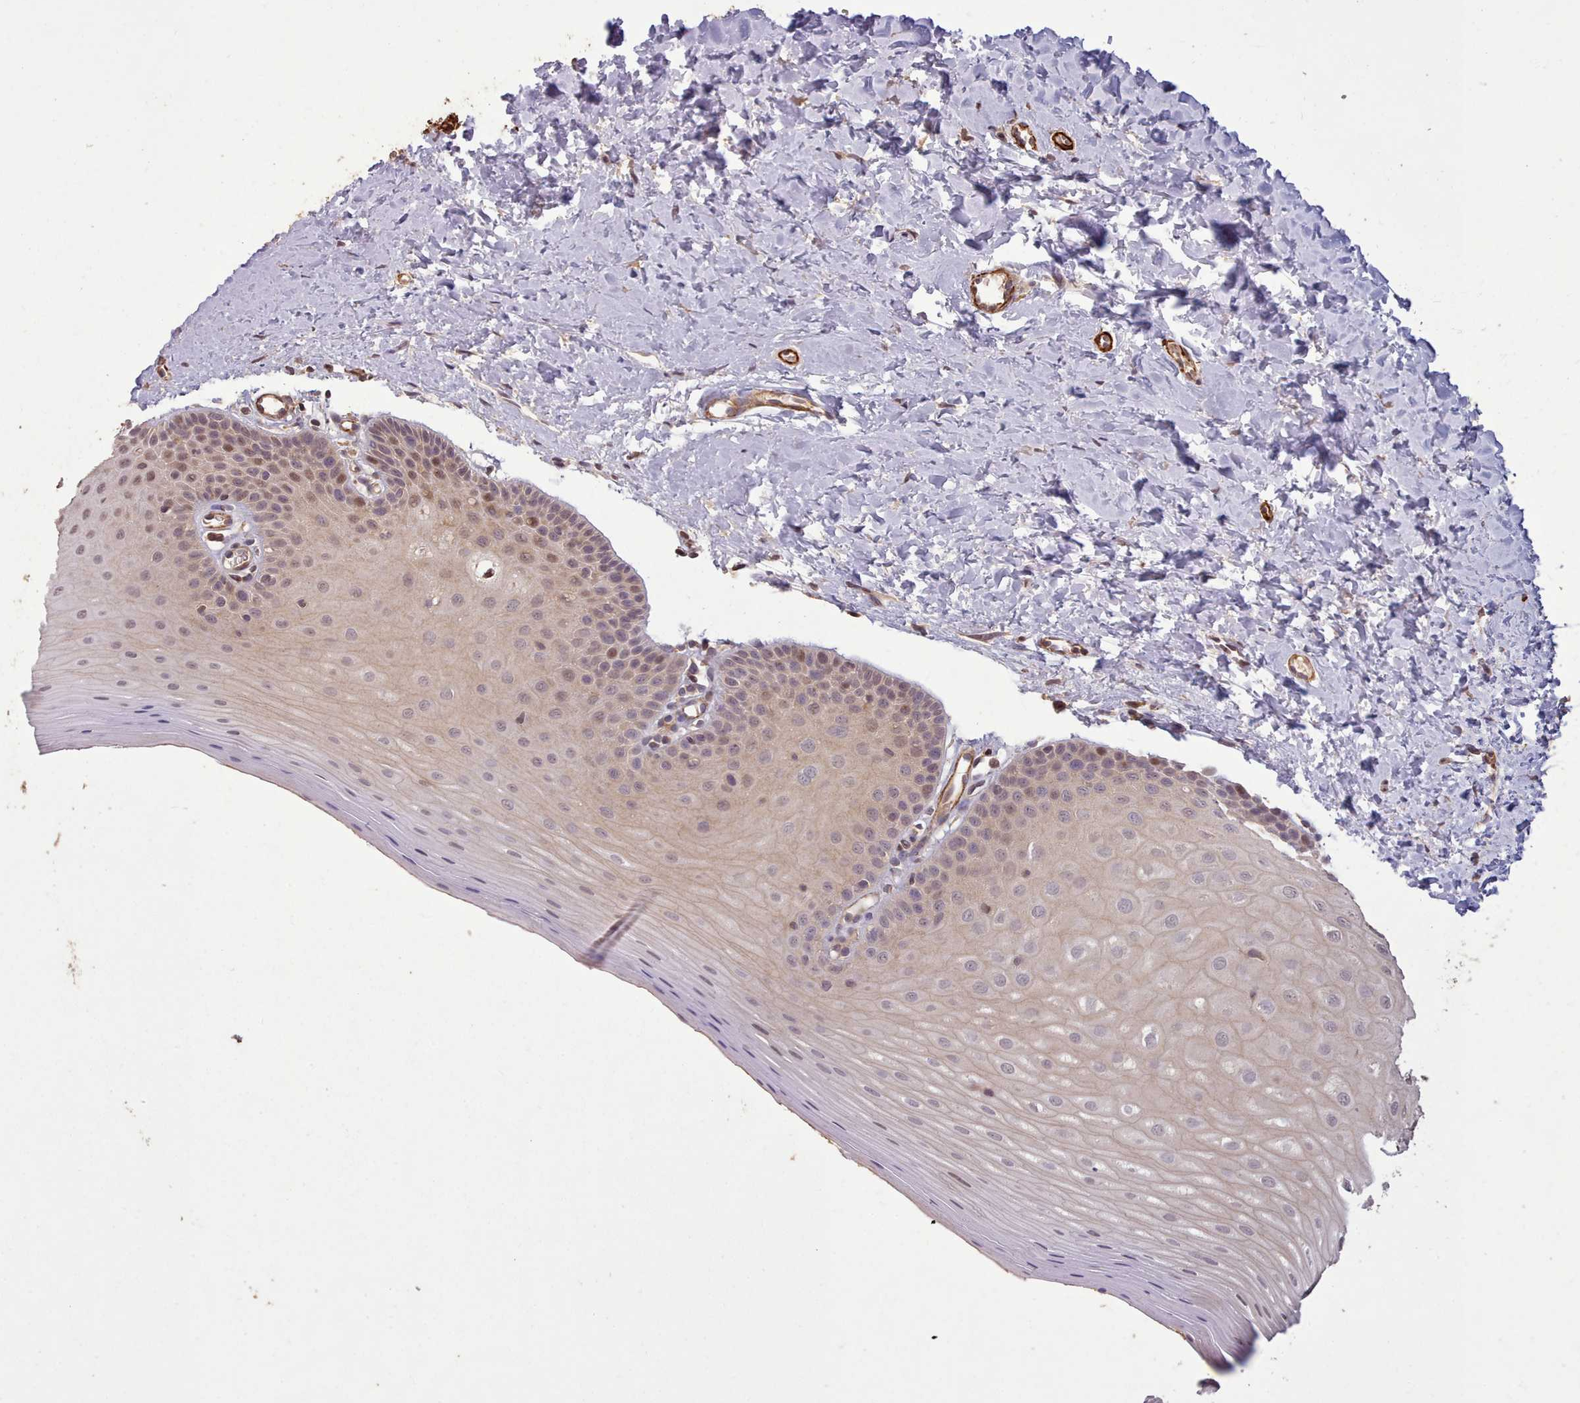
{"staining": {"intensity": "moderate", "quantity": "25%-75%", "location": "cytoplasmic/membranous,nuclear"}, "tissue": "oral mucosa", "cell_type": "Squamous epithelial cells", "image_type": "normal", "snomed": [{"axis": "morphology", "description": "Normal tissue, NOS"}, {"axis": "topography", "description": "Oral tissue"}], "caption": "DAB (3,3'-diaminobenzidine) immunohistochemical staining of unremarkable oral mucosa exhibits moderate cytoplasmic/membranous,nuclear protein positivity in approximately 25%-75% of squamous epithelial cells.", "gene": "NLRC4", "patient": {"sex": "female", "age": 67}}